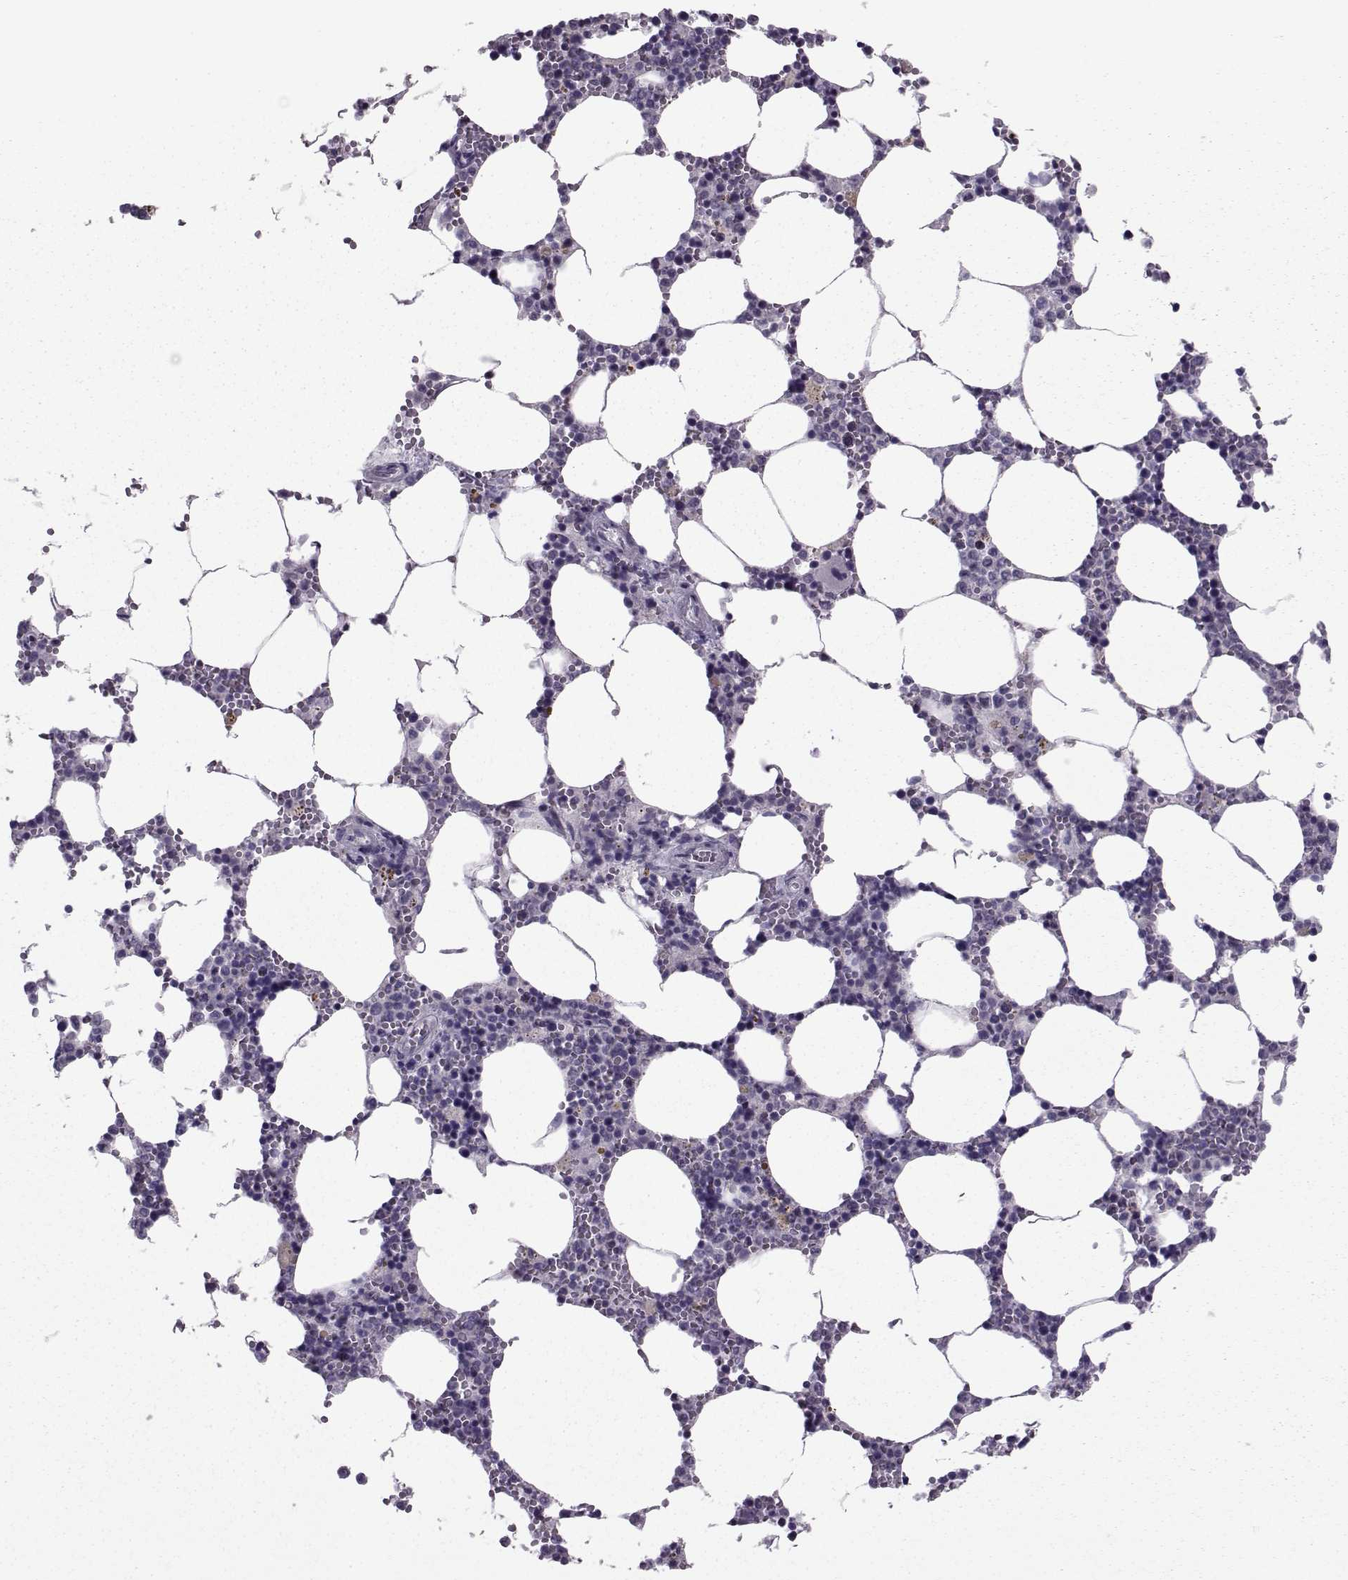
{"staining": {"intensity": "negative", "quantity": "none", "location": "none"}, "tissue": "bone marrow", "cell_type": "Hematopoietic cells", "image_type": "normal", "snomed": [{"axis": "morphology", "description": "Normal tissue, NOS"}, {"axis": "topography", "description": "Bone marrow"}], "caption": "This is an immunohistochemistry histopathology image of unremarkable human bone marrow. There is no positivity in hematopoietic cells.", "gene": "ASRGL1", "patient": {"sex": "female", "age": 64}}